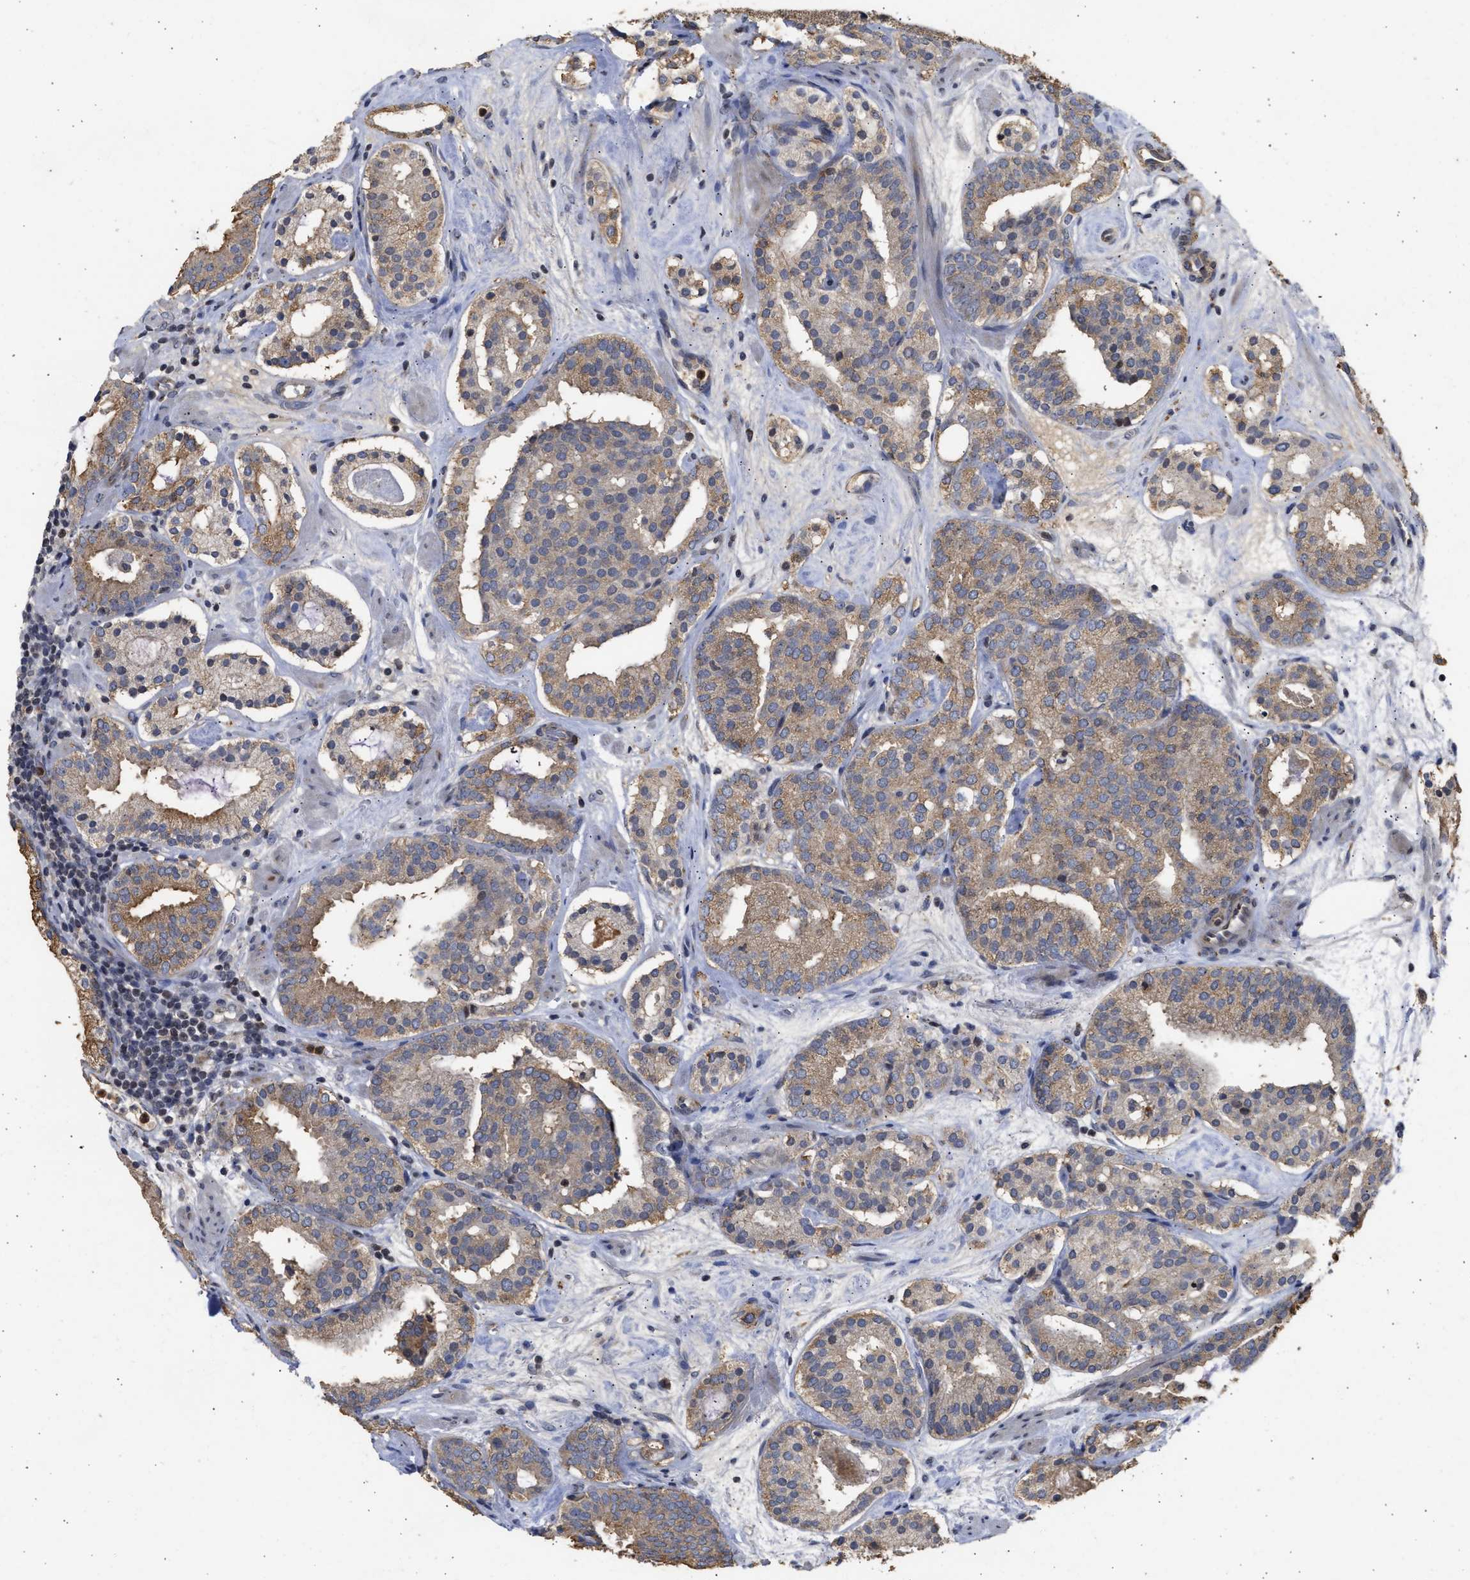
{"staining": {"intensity": "weak", "quantity": ">75%", "location": "cytoplasmic/membranous"}, "tissue": "prostate cancer", "cell_type": "Tumor cells", "image_type": "cancer", "snomed": [{"axis": "morphology", "description": "Adenocarcinoma, Low grade"}, {"axis": "topography", "description": "Prostate"}], "caption": "A photomicrograph of human prostate cancer stained for a protein exhibits weak cytoplasmic/membranous brown staining in tumor cells. Immunohistochemistry stains the protein in brown and the nuclei are stained blue.", "gene": "ENSG00000142539", "patient": {"sex": "male", "age": 69}}